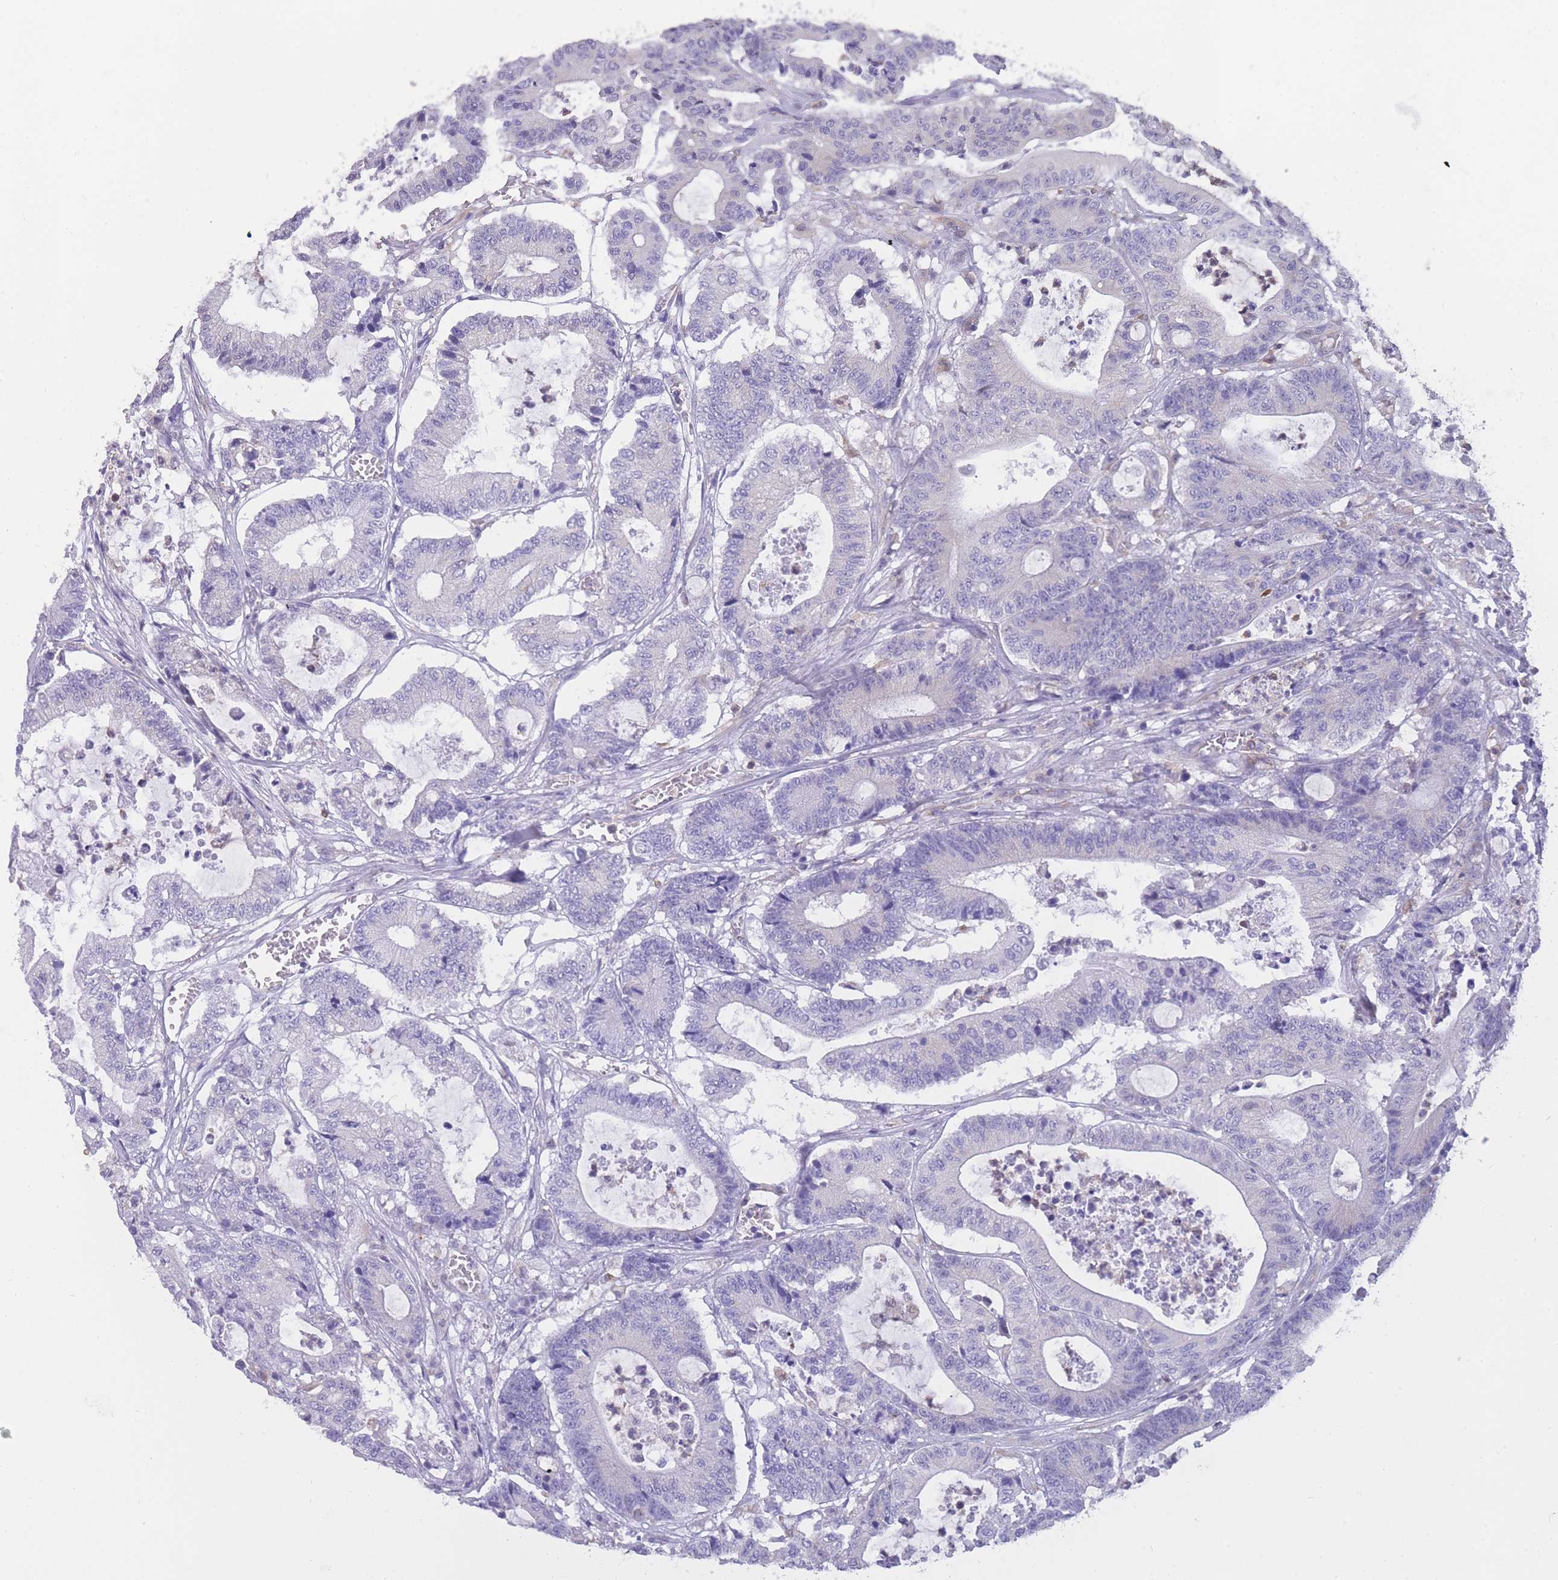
{"staining": {"intensity": "negative", "quantity": "none", "location": "none"}, "tissue": "colorectal cancer", "cell_type": "Tumor cells", "image_type": "cancer", "snomed": [{"axis": "morphology", "description": "Adenocarcinoma, NOS"}, {"axis": "topography", "description": "Colon"}], "caption": "This is a photomicrograph of immunohistochemistry (IHC) staining of colorectal cancer (adenocarcinoma), which shows no staining in tumor cells.", "gene": "ZNF662", "patient": {"sex": "female", "age": 84}}